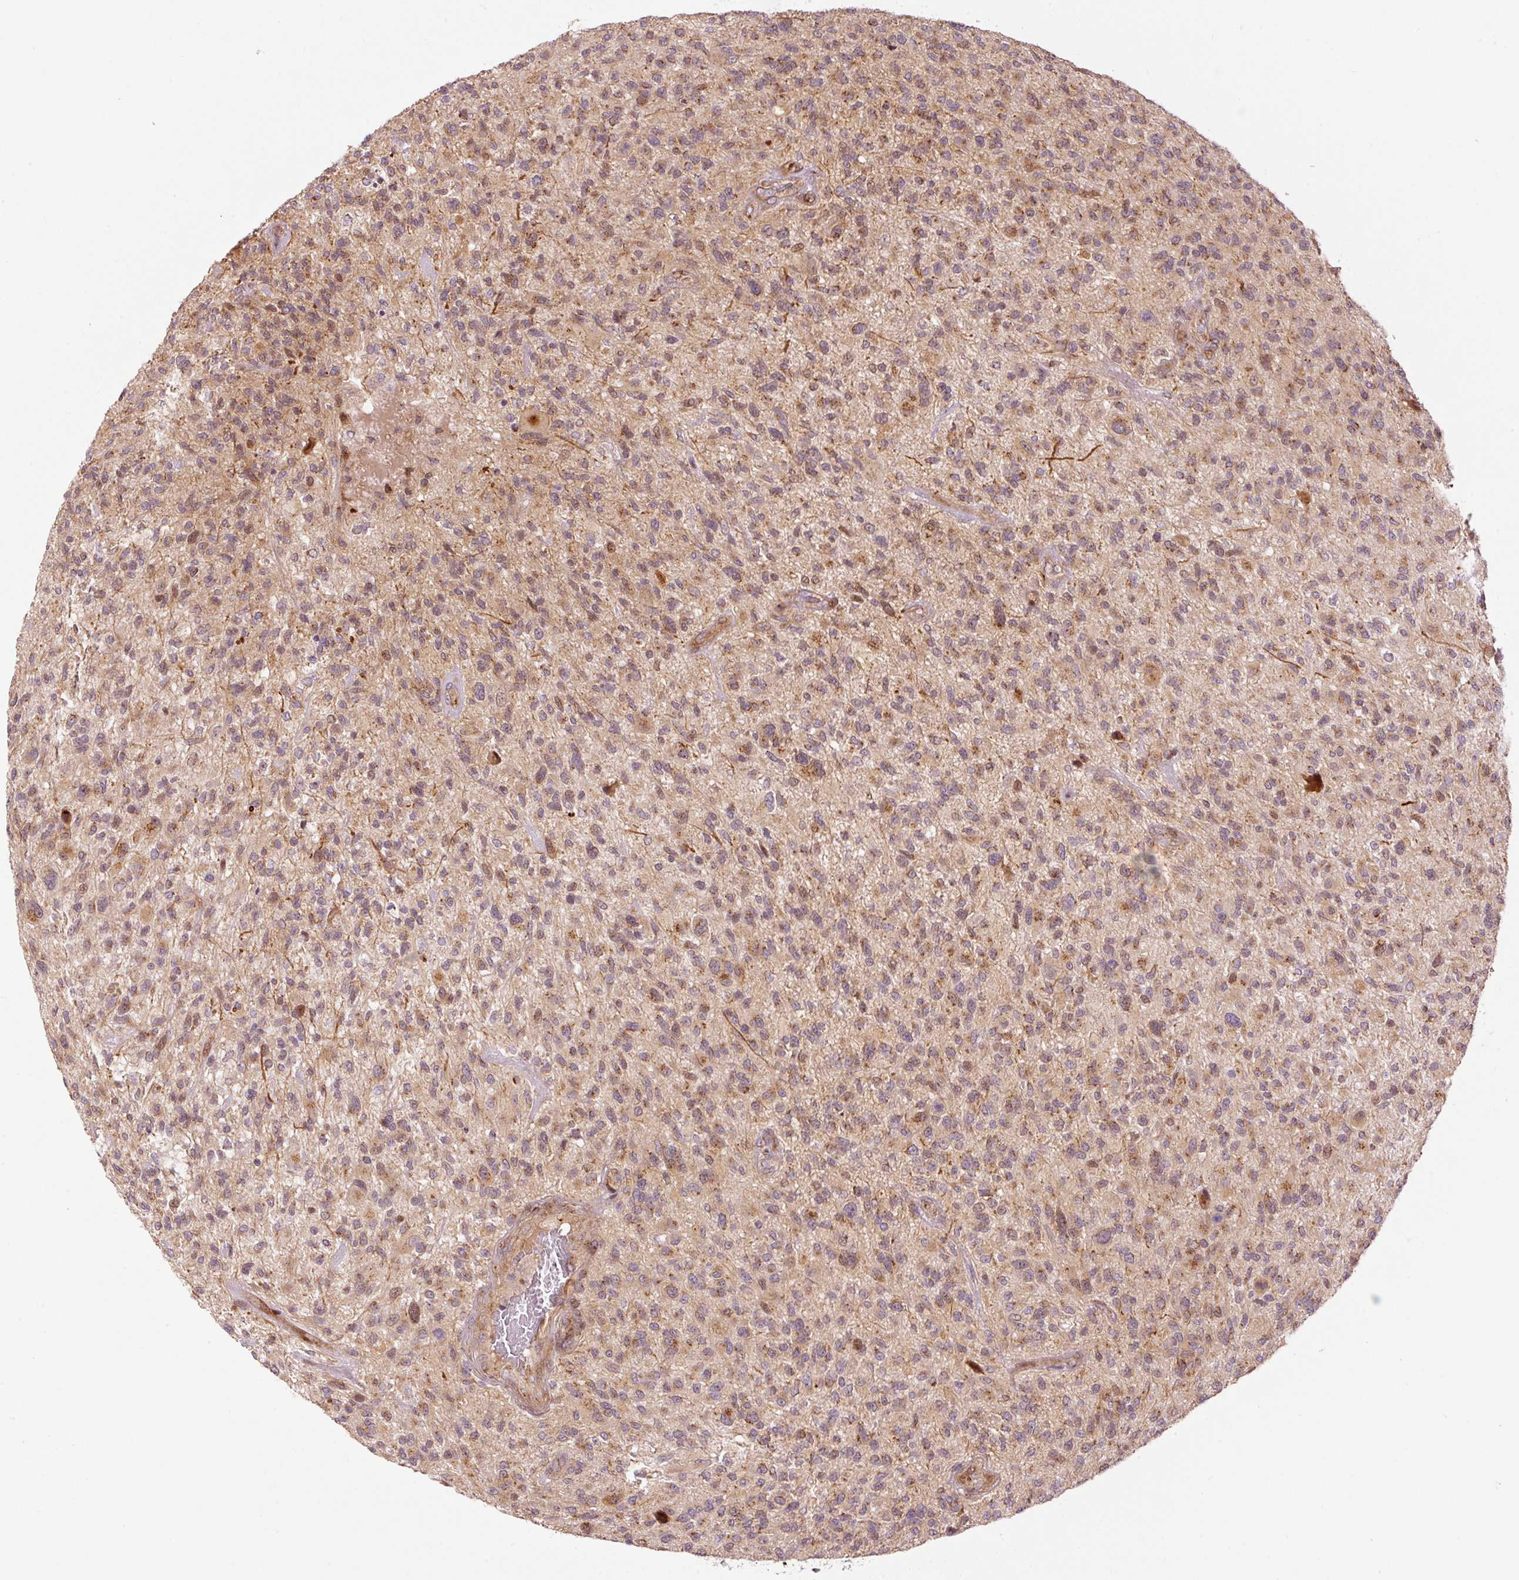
{"staining": {"intensity": "moderate", "quantity": "<25%", "location": "cytoplasmic/membranous,nuclear"}, "tissue": "glioma", "cell_type": "Tumor cells", "image_type": "cancer", "snomed": [{"axis": "morphology", "description": "Glioma, malignant, High grade"}, {"axis": "topography", "description": "Brain"}], "caption": "DAB (3,3'-diaminobenzidine) immunohistochemical staining of high-grade glioma (malignant) exhibits moderate cytoplasmic/membranous and nuclear protein positivity in approximately <25% of tumor cells.", "gene": "PPP1R14B", "patient": {"sex": "male", "age": 47}}